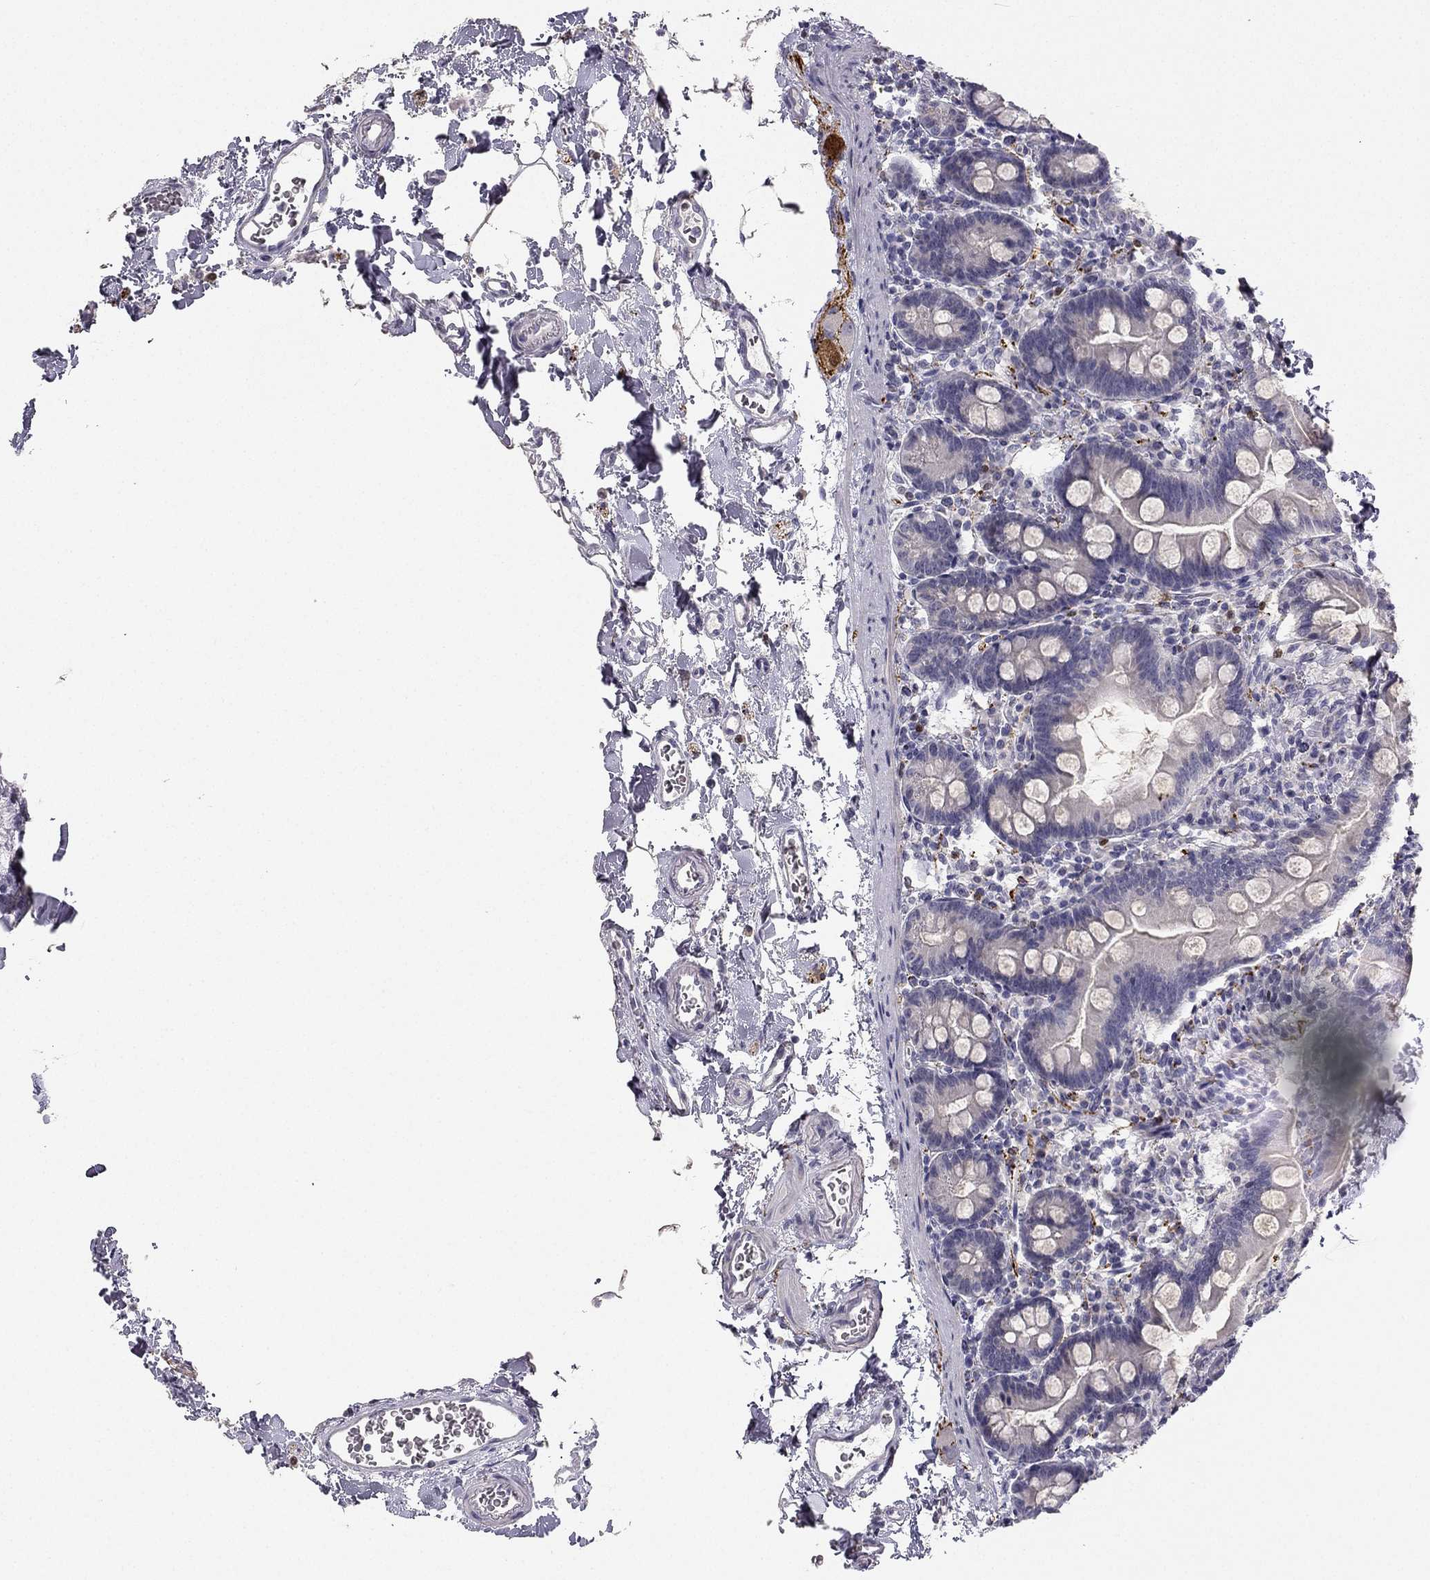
{"staining": {"intensity": "negative", "quantity": "none", "location": "none"}, "tissue": "small intestine", "cell_type": "Glandular cells", "image_type": "normal", "snomed": [{"axis": "morphology", "description": "Normal tissue, NOS"}, {"axis": "topography", "description": "Small intestine"}], "caption": "High magnification brightfield microscopy of unremarkable small intestine stained with DAB (3,3'-diaminobenzidine) (brown) and counterstained with hematoxylin (blue): glandular cells show no significant expression. (Stains: DAB immunohistochemistry (IHC) with hematoxylin counter stain, Microscopy: brightfield microscopy at high magnification).", "gene": "CALB2", "patient": {"sex": "female", "age": 44}}